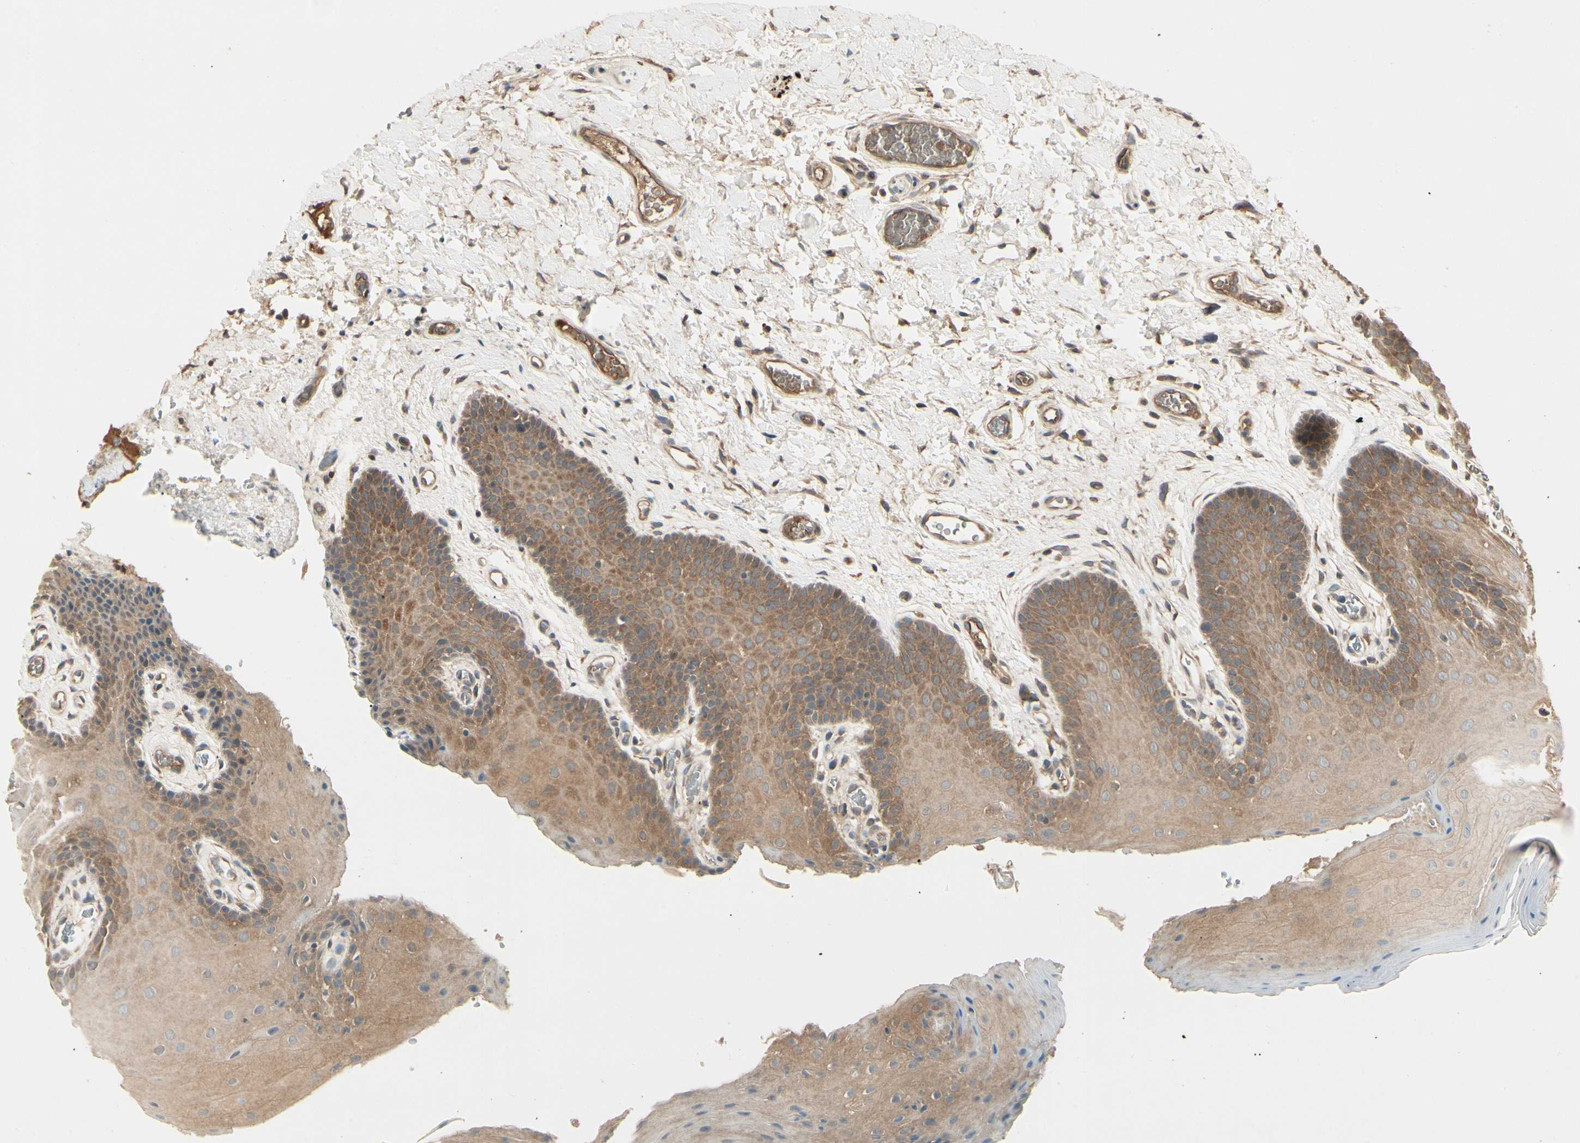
{"staining": {"intensity": "moderate", "quantity": ">75%", "location": "cytoplasmic/membranous"}, "tissue": "oral mucosa", "cell_type": "Squamous epithelial cells", "image_type": "normal", "snomed": [{"axis": "morphology", "description": "Normal tissue, NOS"}, {"axis": "topography", "description": "Oral tissue"}], "caption": "DAB (3,3'-diaminobenzidine) immunohistochemical staining of unremarkable human oral mucosa exhibits moderate cytoplasmic/membranous protein positivity in about >75% of squamous epithelial cells.", "gene": "RNF14", "patient": {"sex": "male", "age": 54}}